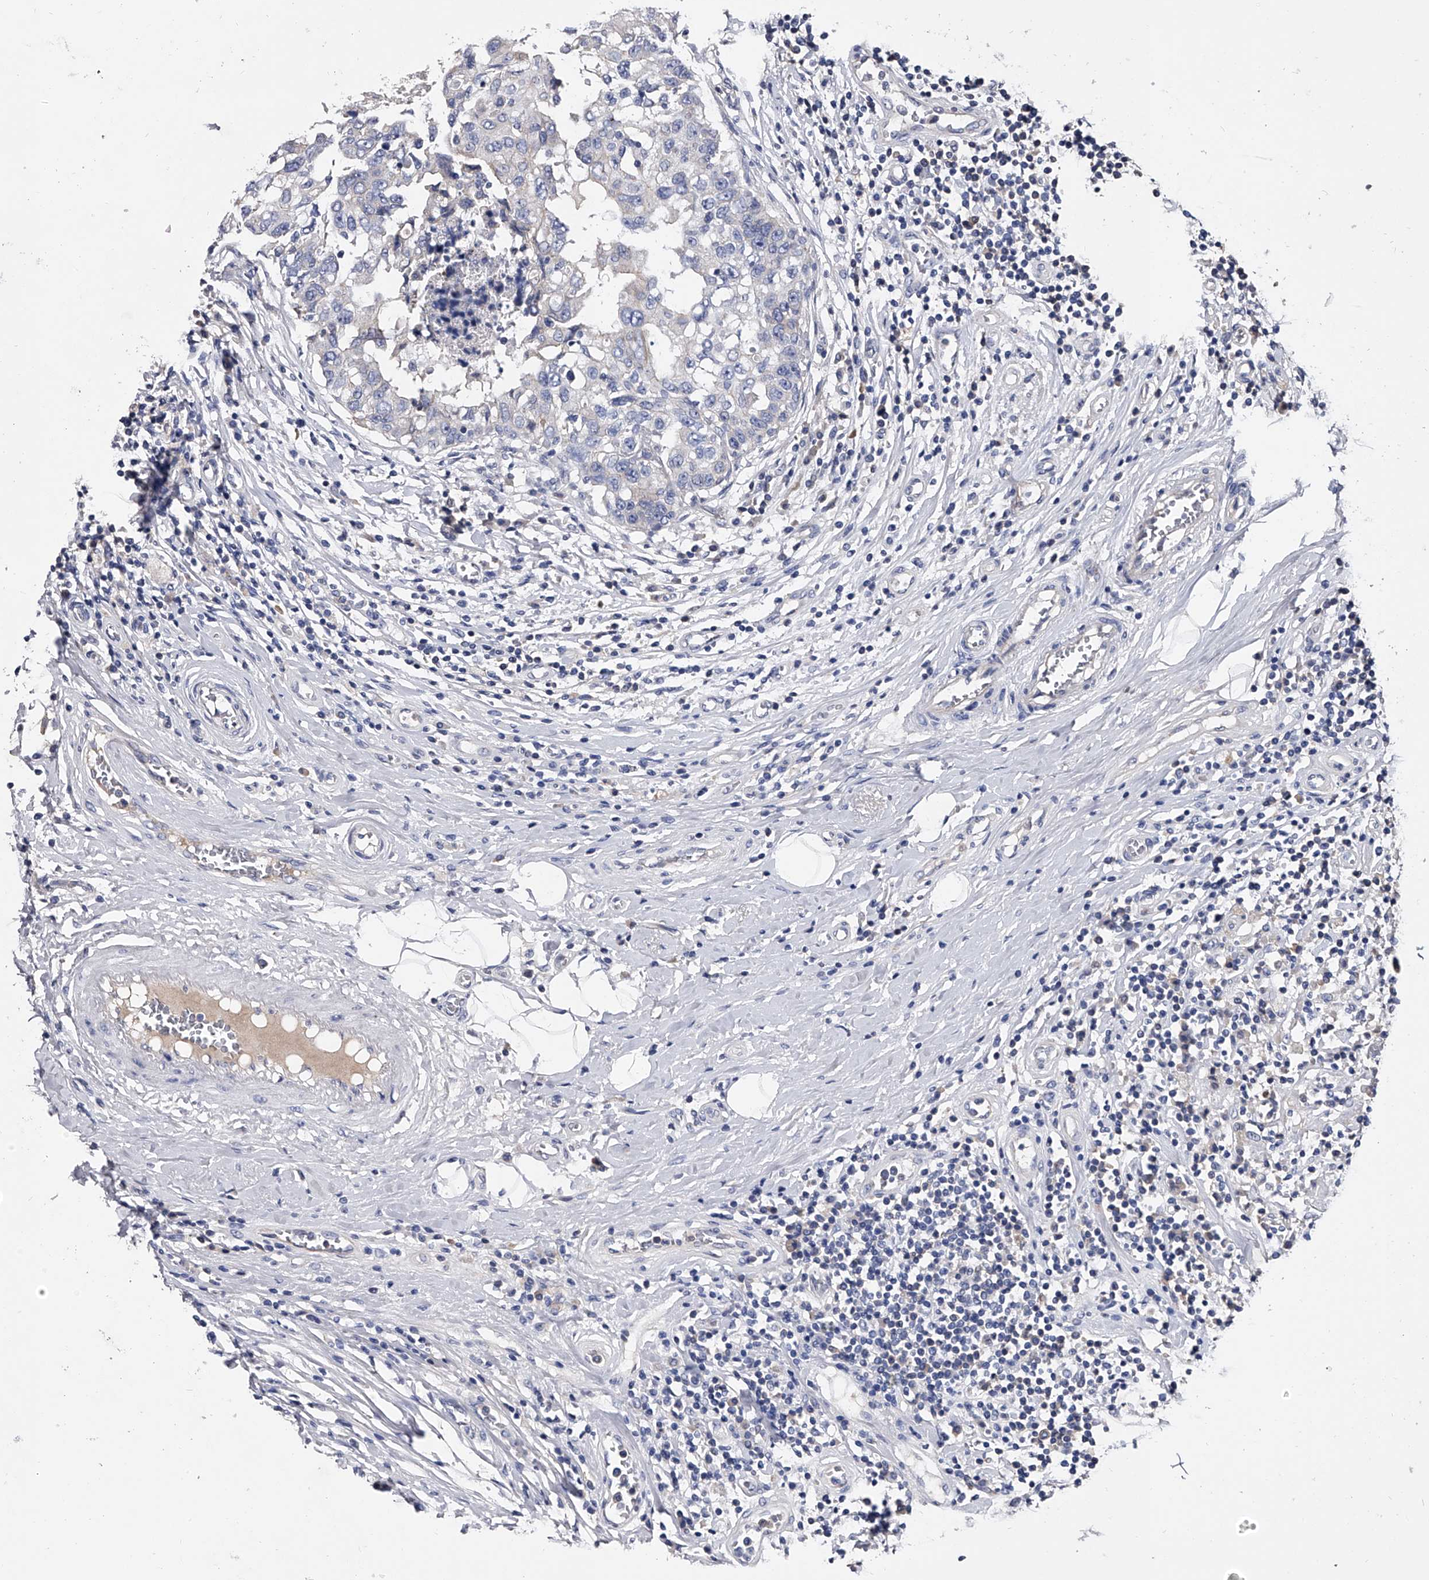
{"staining": {"intensity": "negative", "quantity": "none", "location": "none"}, "tissue": "breast cancer", "cell_type": "Tumor cells", "image_type": "cancer", "snomed": [{"axis": "morphology", "description": "Duct carcinoma"}, {"axis": "topography", "description": "Breast"}], "caption": "Image shows no significant protein staining in tumor cells of breast cancer.", "gene": "EFCAB7", "patient": {"sex": "female", "age": 27}}